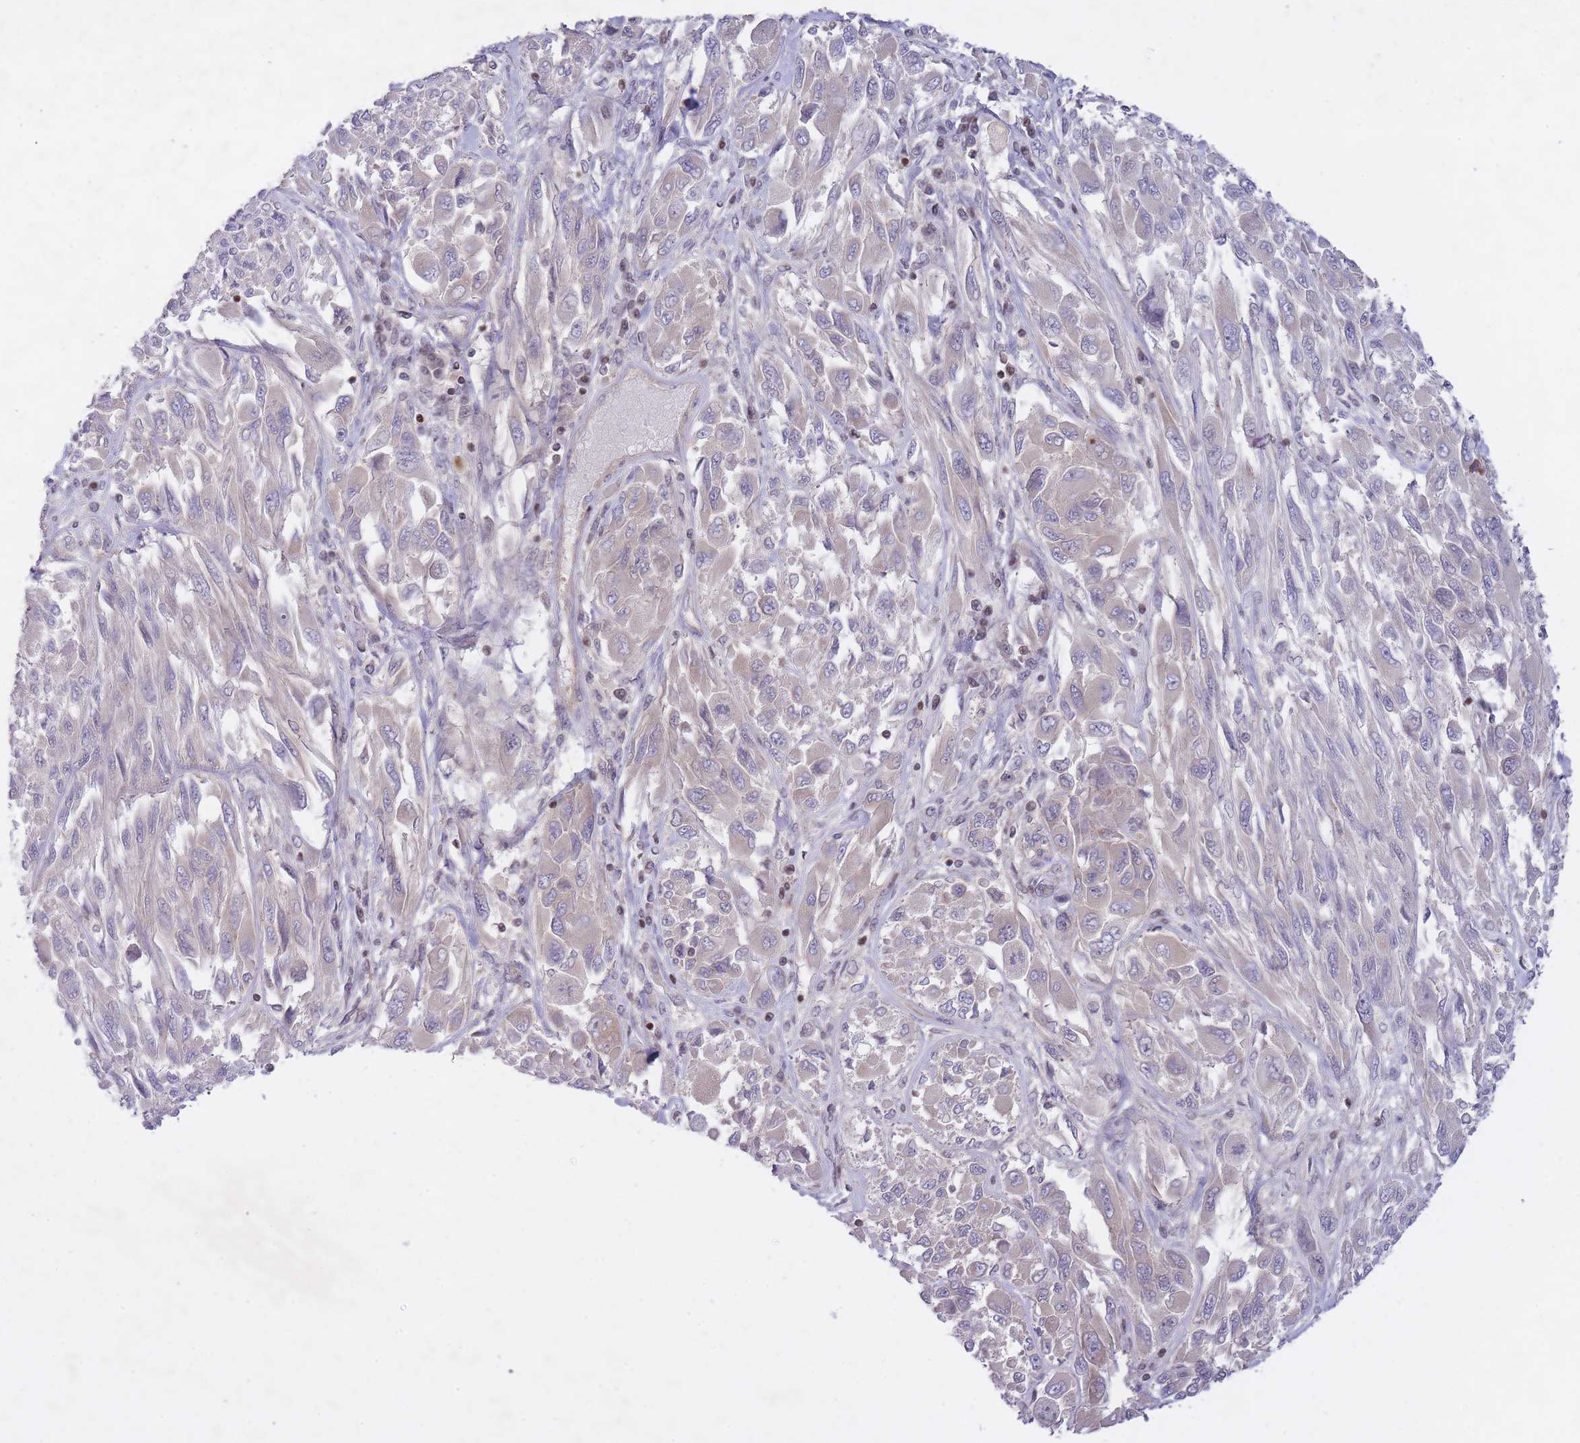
{"staining": {"intensity": "negative", "quantity": "none", "location": "none"}, "tissue": "melanoma", "cell_type": "Tumor cells", "image_type": "cancer", "snomed": [{"axis": "morphology", "description": "Malignant melanoma, NOS"}, {"axis": "topography", "description": "Skin"}], "caption": "DAB (3,3'-diaminobenzidine) immunohistochemical staining of melanoma shows no significant positivity in tumor cells. Nuclei are stained in blue.", "gene": "SLC35F5", "patient": {"sex": "female", "age": 91}}